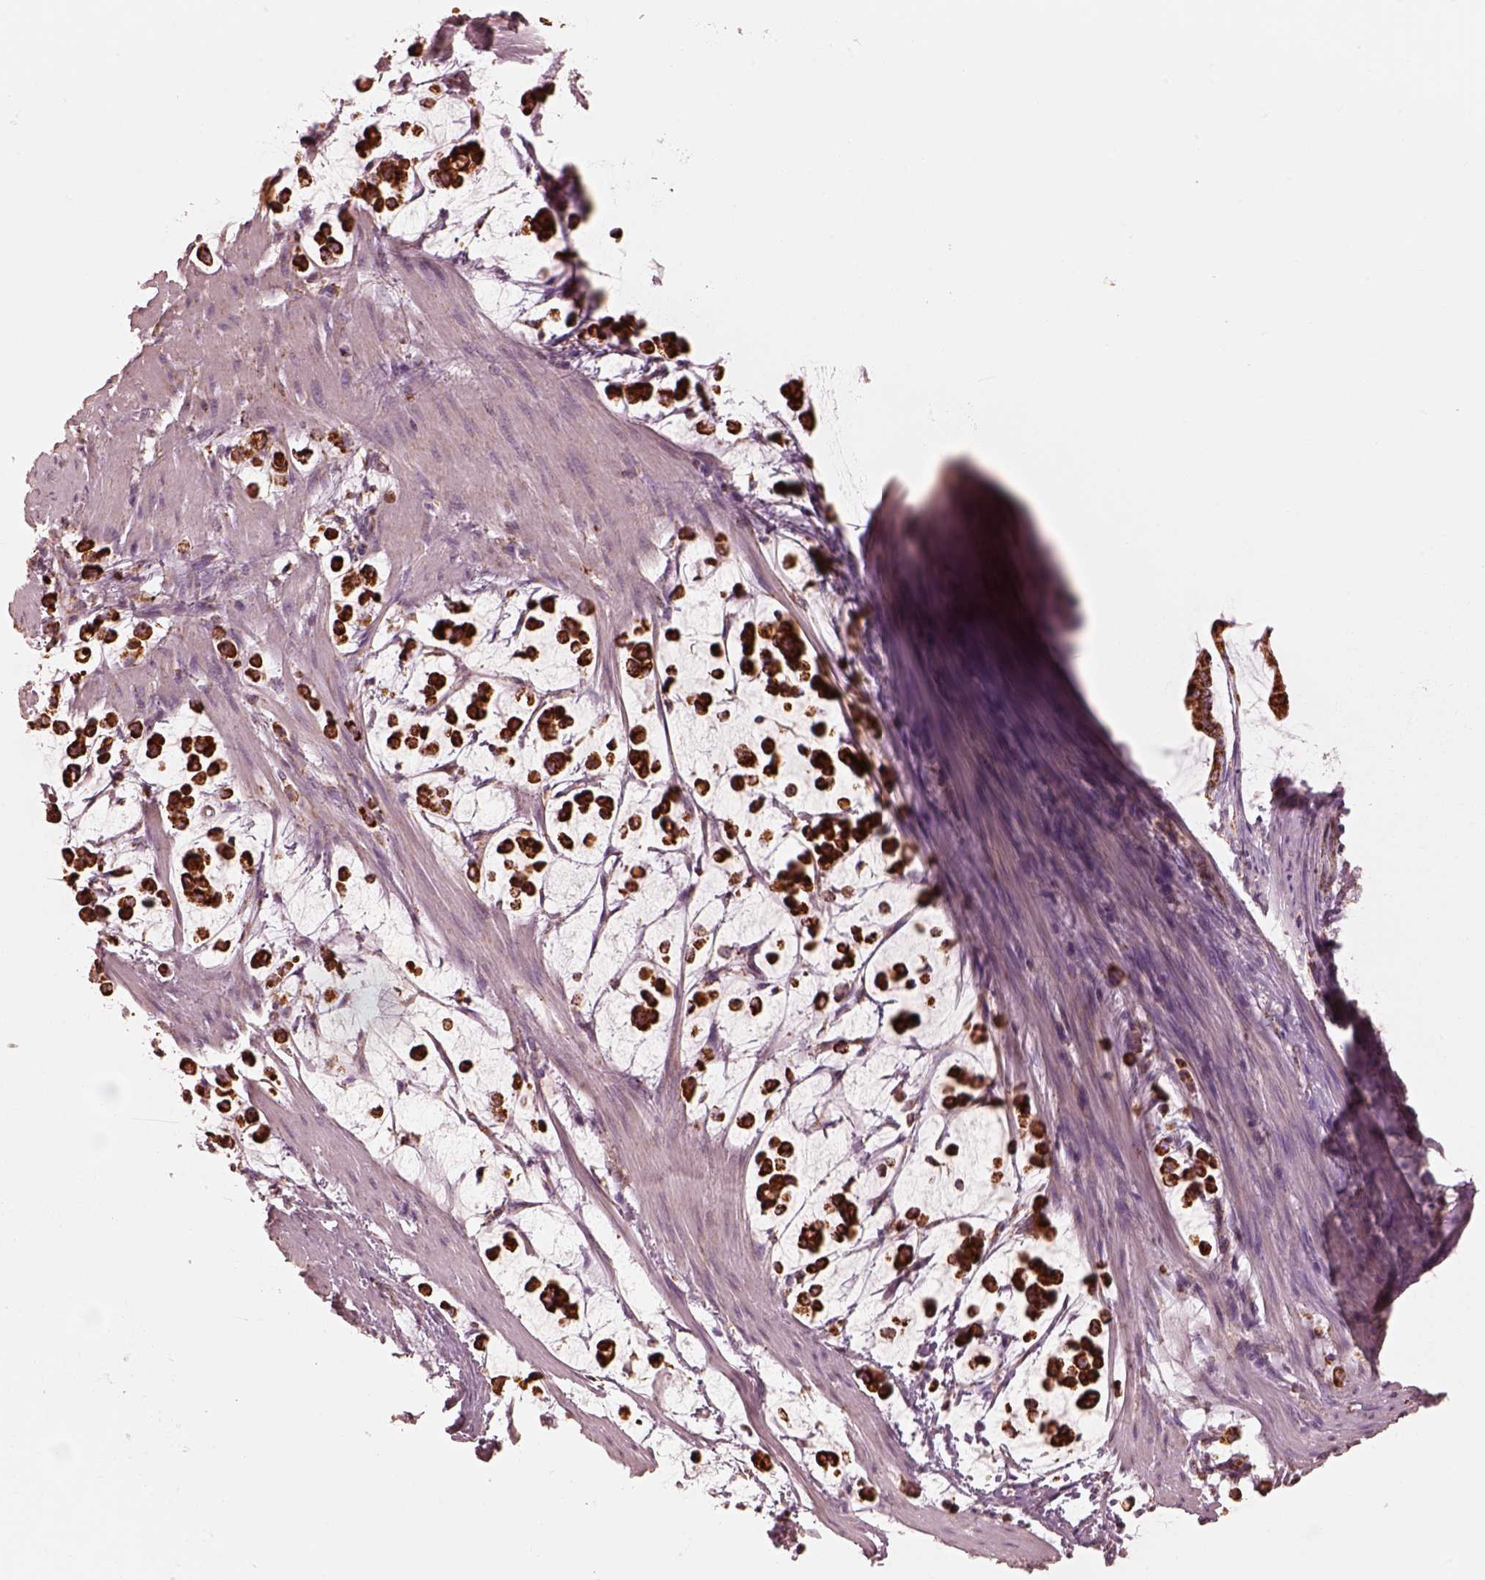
{"staining": {"intensity": "strong", "quantity": ">75%", "location": "cytoplasmic/membranous"}, "tissue": "stomach cancer", "cell_type": "Tumor cells", "image_type": "cancer", "snomed": [{"axis": "morphology", "description": "Adenocarcinoma, NOS"}, {"axis": "topography", "description": "Stomach"}], "caption": "This photomicrograph shows immunohistochemistry staining of human stomach cancer, with high strong cytoplasmic/membranous positivity in about >75% of tumor cells.", "gene": "ENTPD6", "patient": {"sex": "male", "age": 82}}